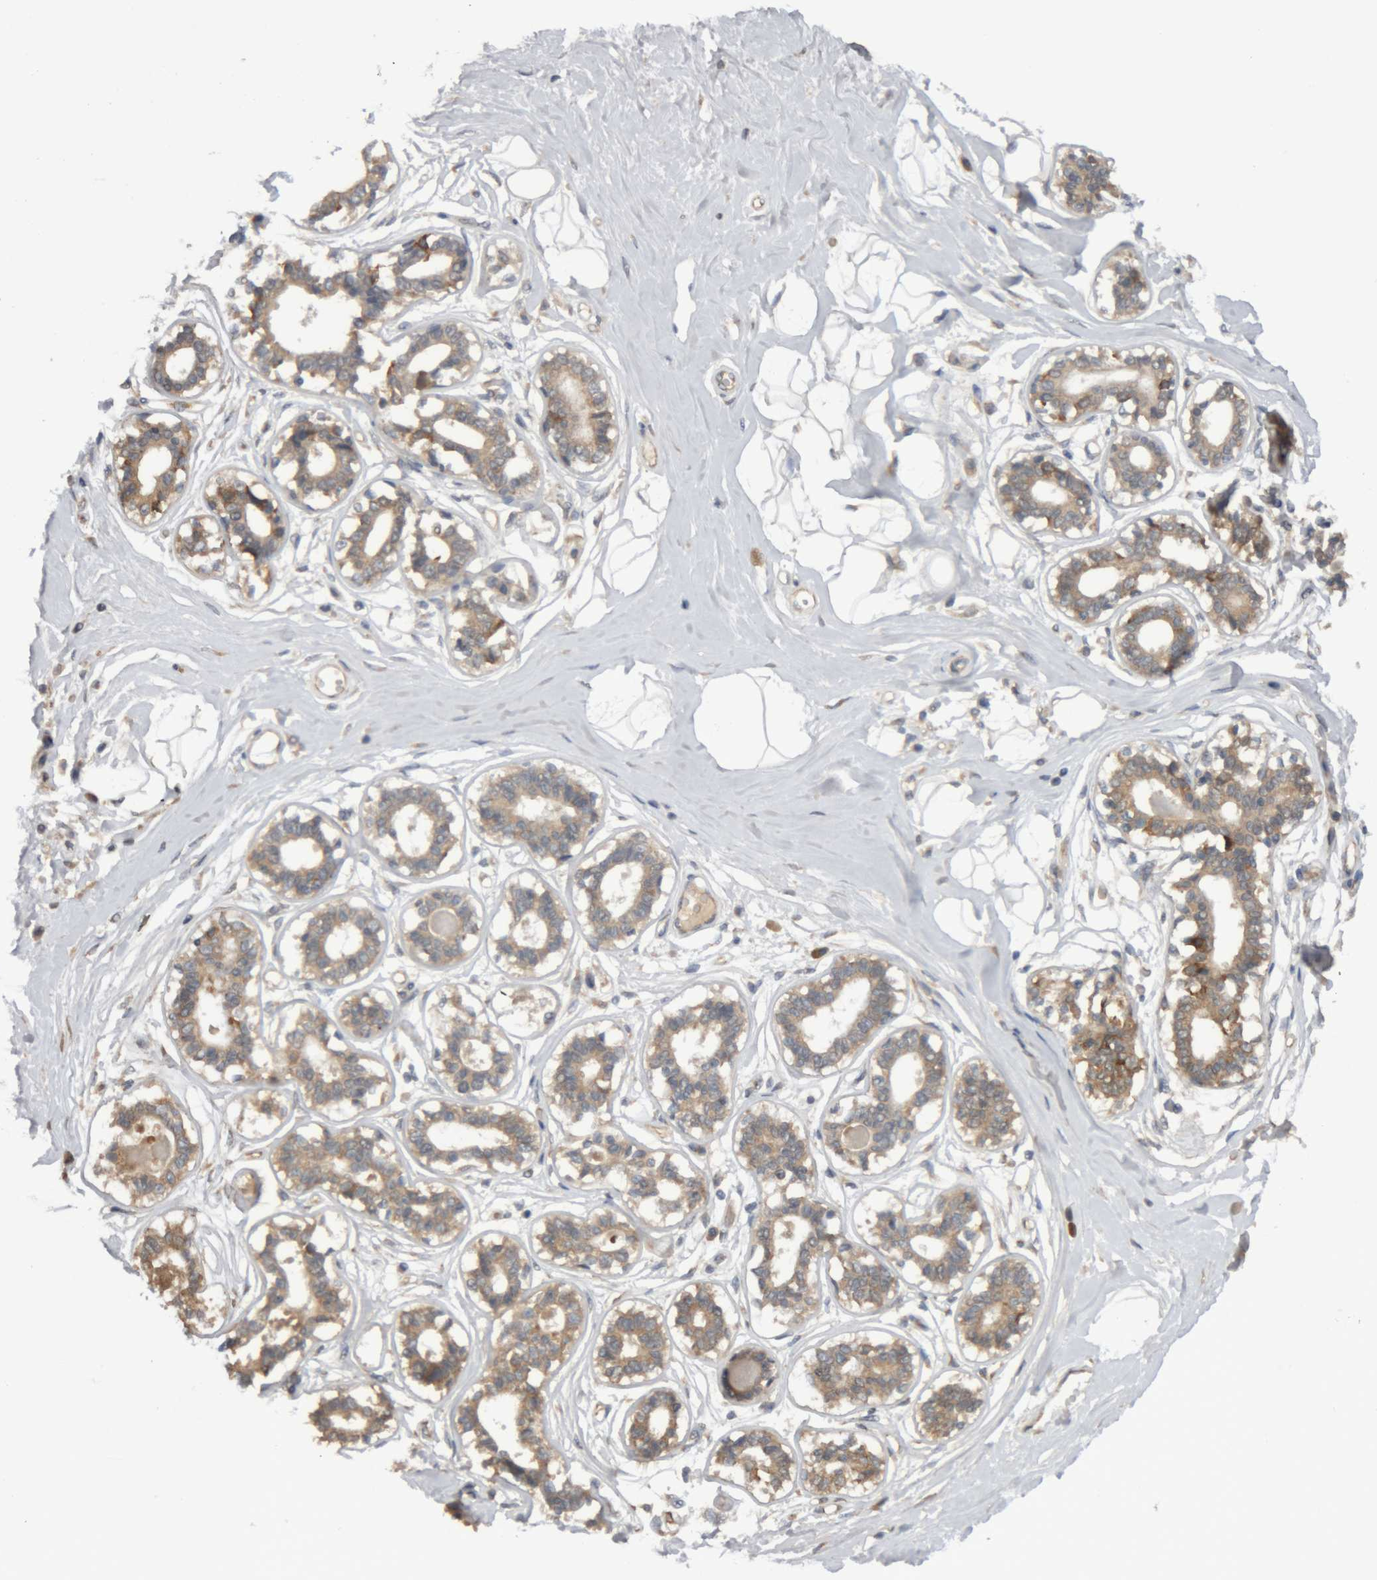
{"staining": {"intensity": "negative", "quantity": "none", "location": "none"}, "tissue": "breast", "cell_type": "Adipocytes", "image_type": "normal", "snomed": [{"axis": "morphology", "description": "Normal tissue, NOS"}, {"axis": "topography", "description": "Breast"}], "caption": "The photomicrograph exhibits no significant staining in adipocytes of breast. Nuclei are stained in blue.", "gene": "TMED7", "patient": {"sex": "female", "age": 45}}